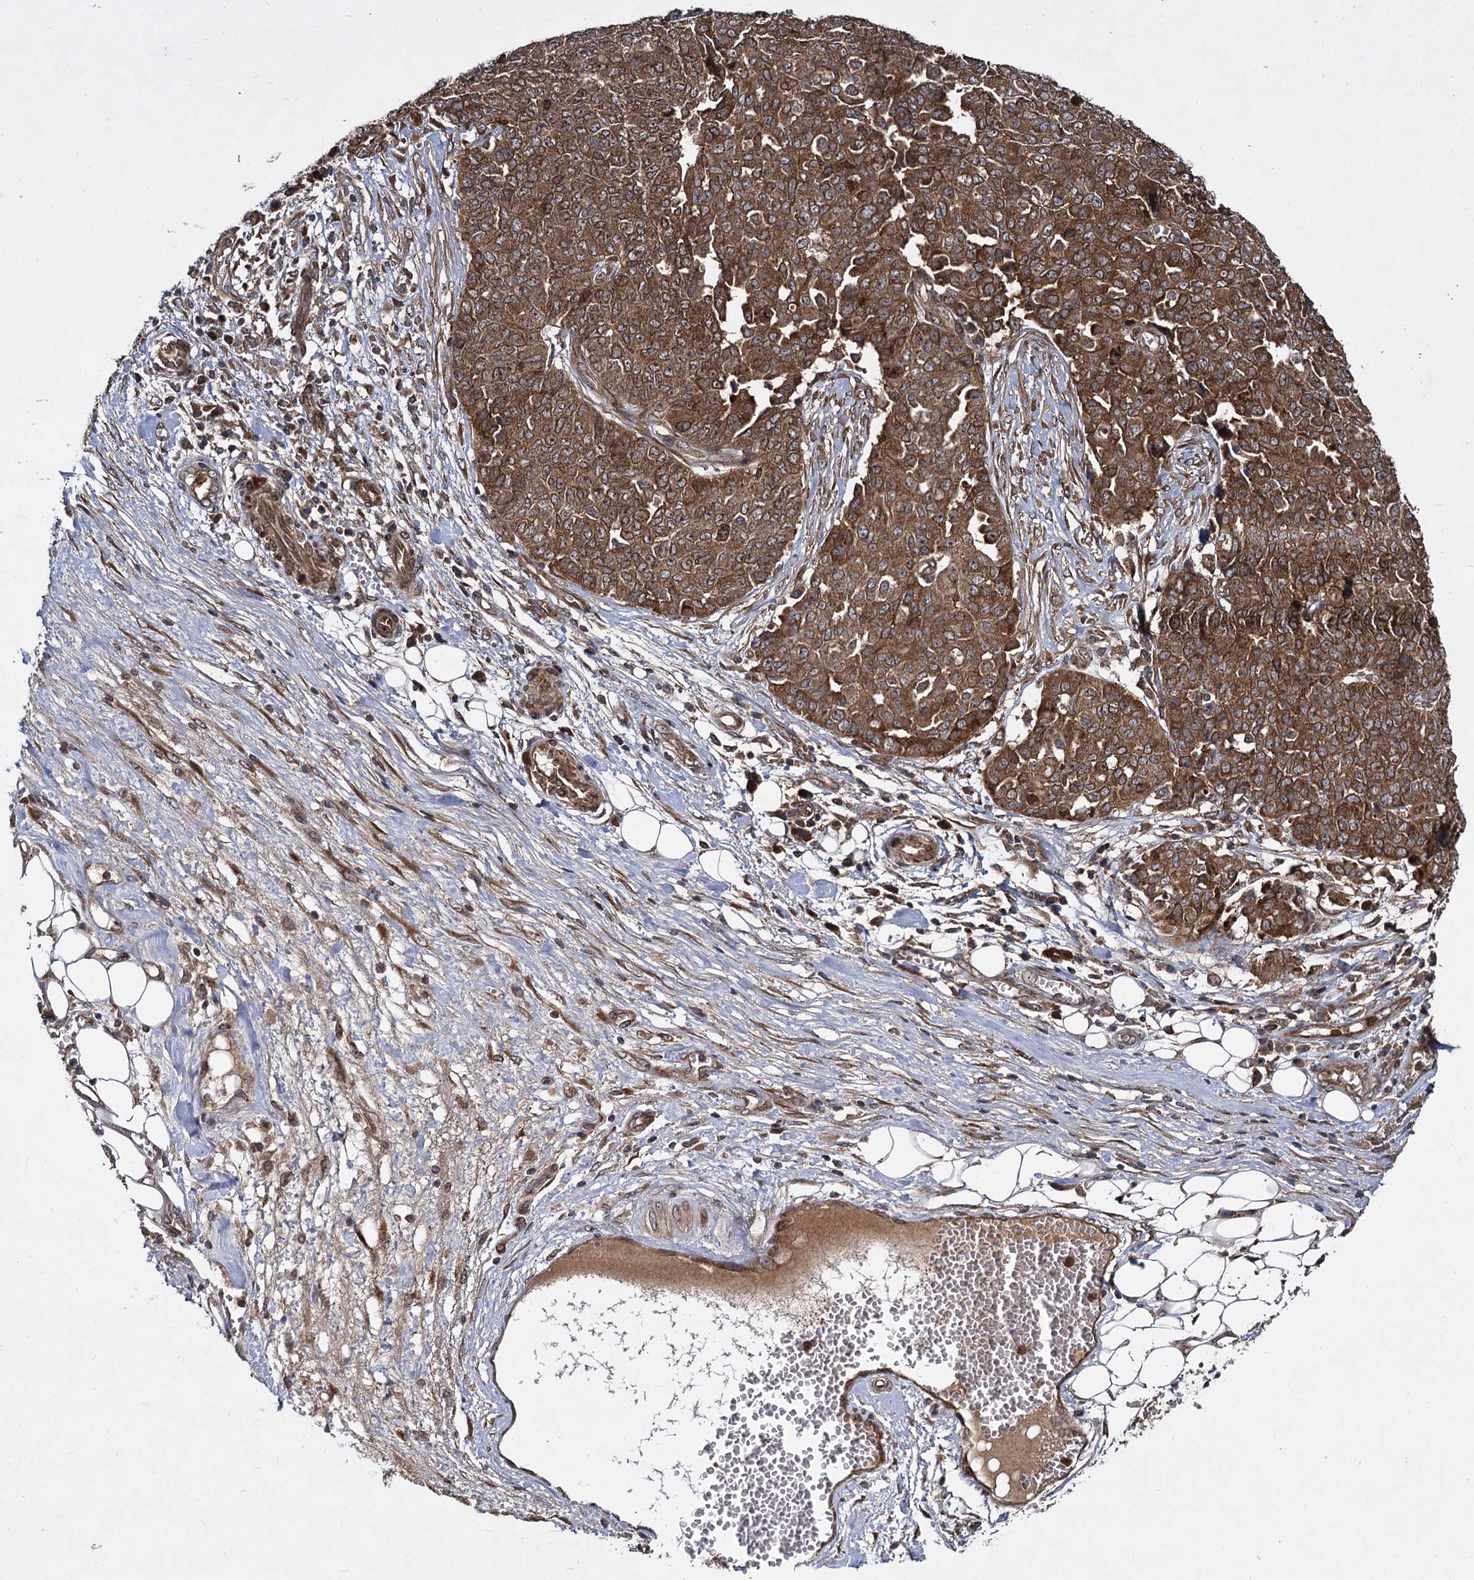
{"staining": {"intensity": "strong", "quantity": ">75%", "location": "cytoplasmic/membranous"}, "tissue": "ovarian cancer", "cell_type": "Tumor cells", "image_type": "cancer", "snomed": [{"axis": "morphology", "description": "Cystadenocarcinoma, serous, NOS"}, {"axis": "topography", "description": "Soft tissue"}, {"axis": "topography", "description": "Ovary"}], "caption": "Ovarian cancer stained with a brown dye displays strong cytoplasmic/membranous positive staining in approximately >75% of tumor cells.", "gene": "DCP1B", "patient": {"sex": "female", "age": 57}}